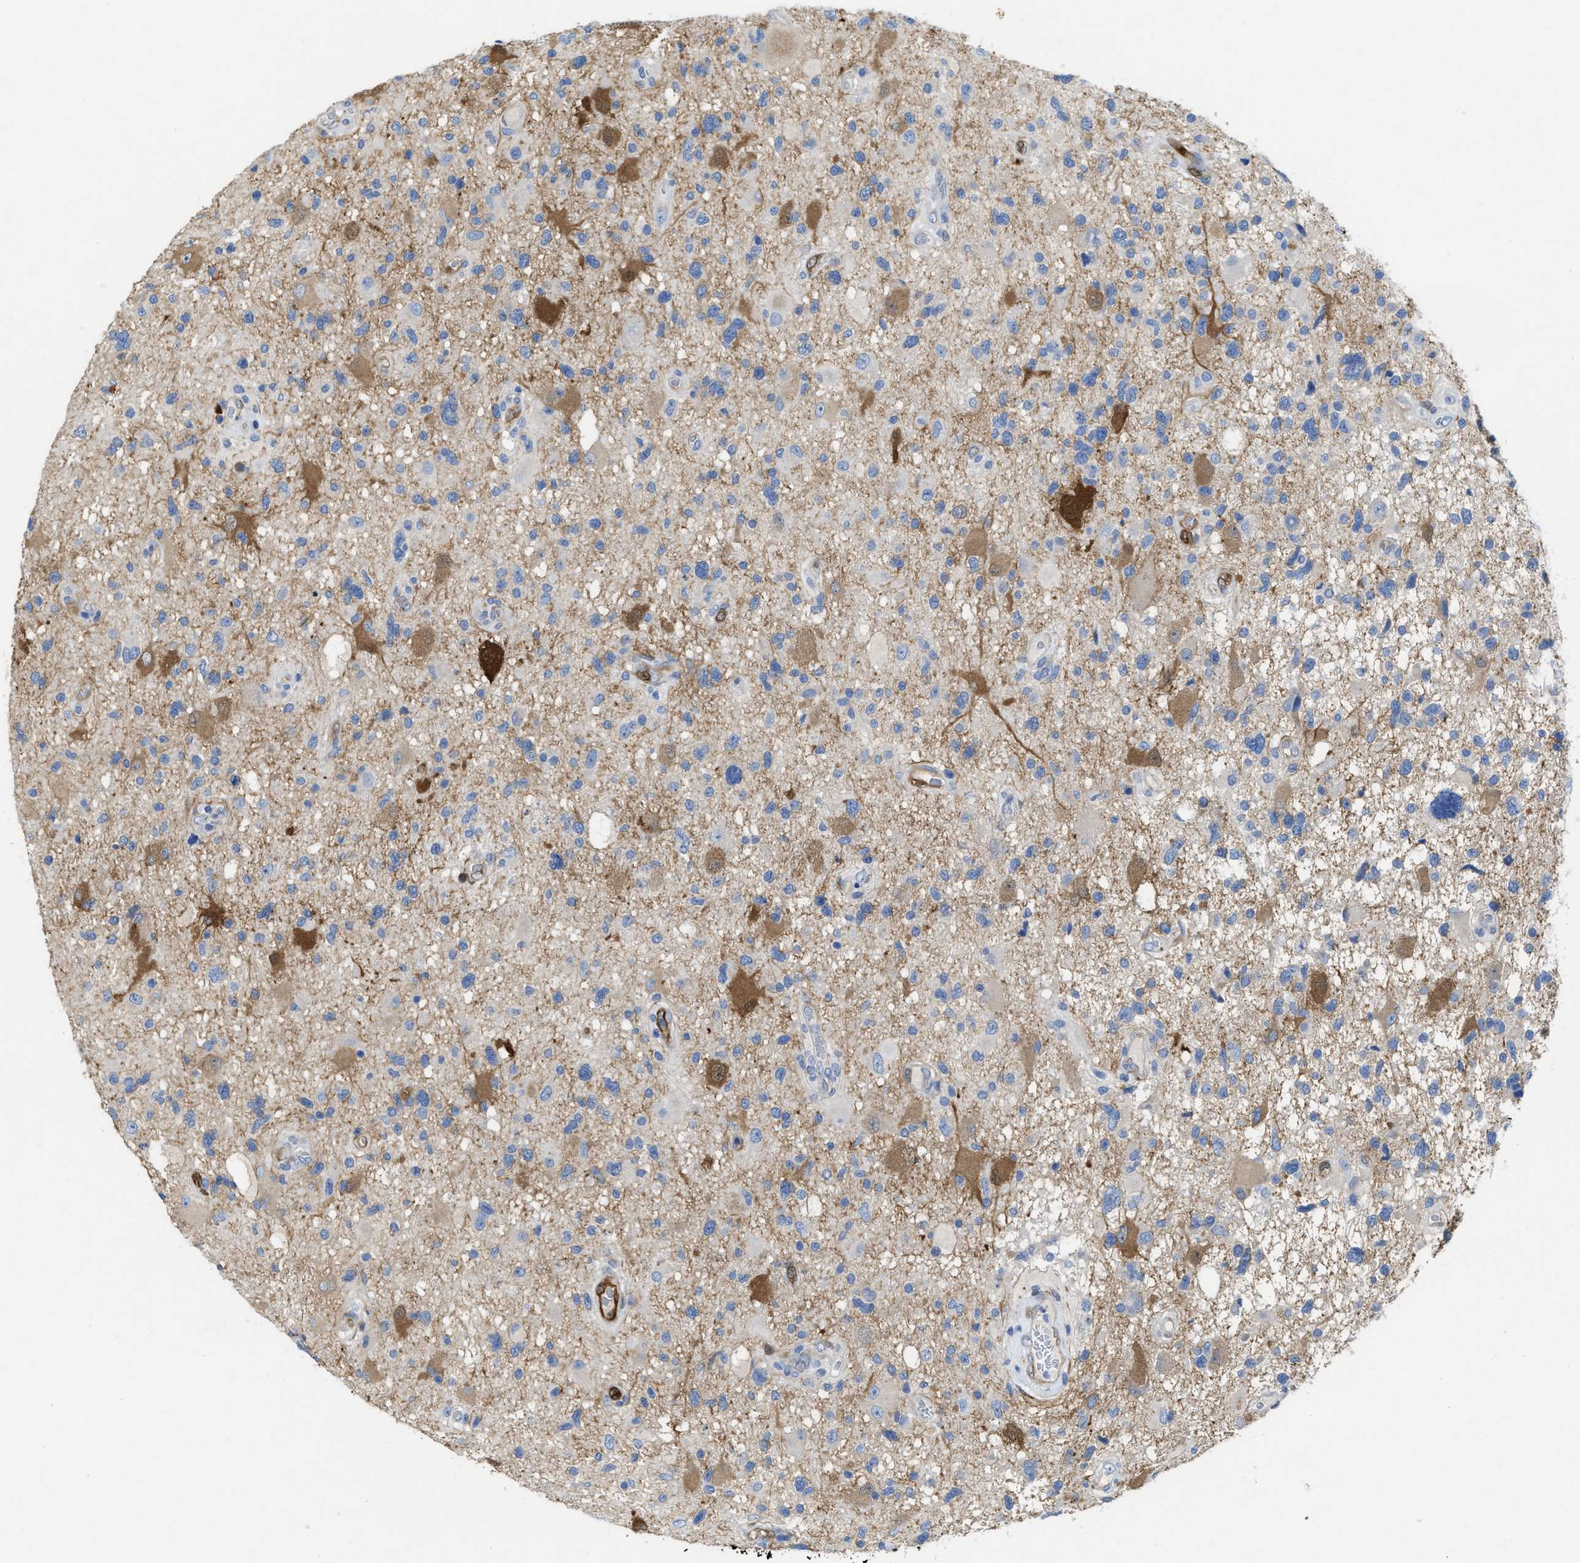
{"staining": {"intensity": "negative", "quantity": "none", "location": "none"}, "tissue": "glioma", "cell_type": "Tumor cells", "image_type": "cancer", "snomed": [{"axis": "morphology", "description": "Glioma, malignant, High grade"}, {"axis": "topography", "description": "Brain"}], "caption": "A micrograph of human glioma is negative for staining in tumor cells. (Immunohistochemistry (ihc), brightfield microscopy, high magnification).", "gene": "ASS1", "patient": {"sex": "male", "age": 33}}